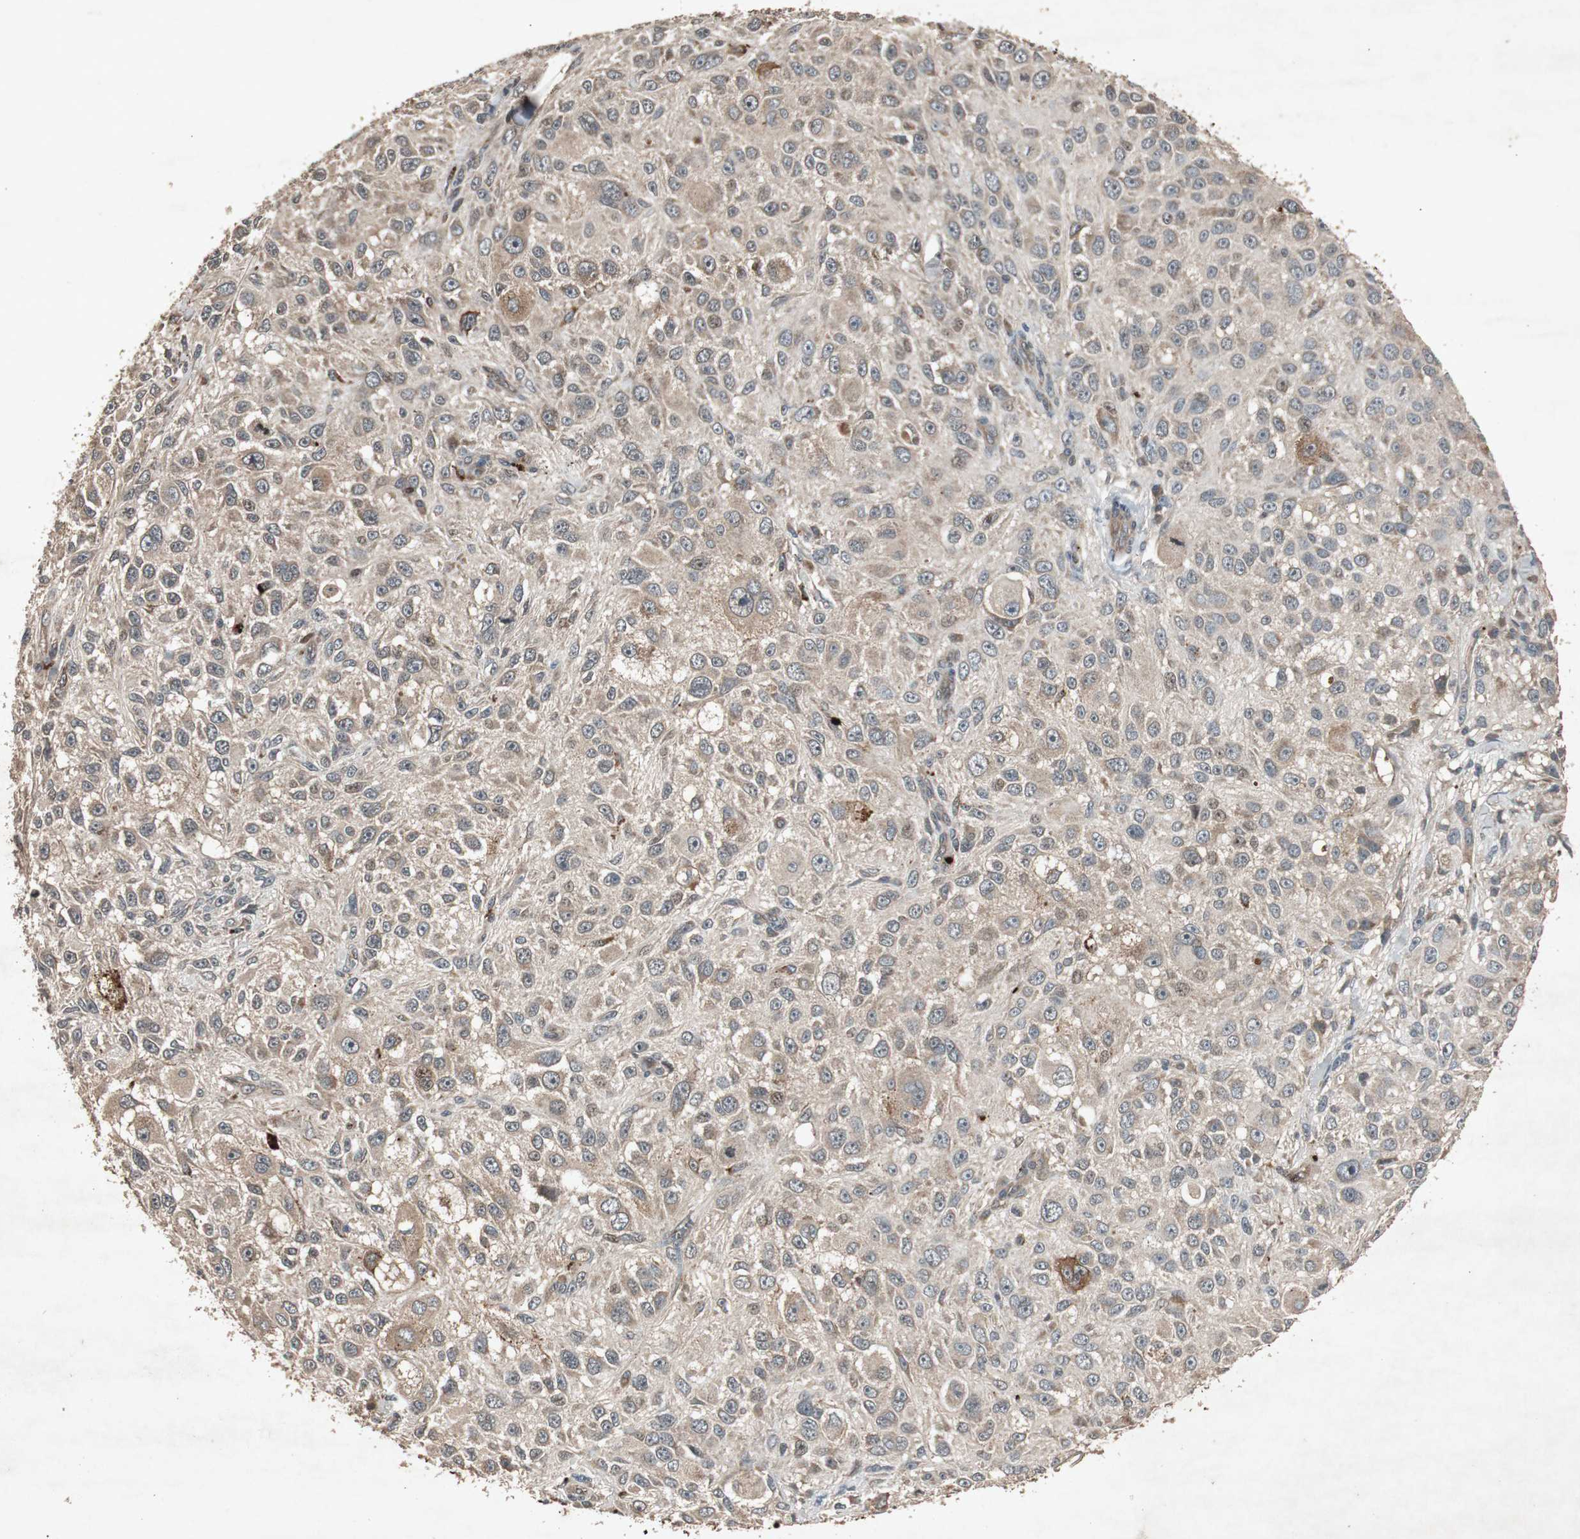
{"staining": {"intensity": "weak", "quantity": "<25%", "location": "cytoplasmic/membranous"}, "tissue": "melanoma", "cell_type": "Tumor cells", "image_type": "cancer", "snomed": [{"axis": "morphology", "description": "Necrosis, NOS"}, {"axis": "morphology", "description": "Malignant melanoma, NOS"}, {"axis": "topography", "description": "Skin"}], "caption": "This is an immunohistochemistry histopathology image of melanoma. There is no expression in tumor cells.", "gene": "SLIT2", "patient": {"sex": "female", "age": 87}}